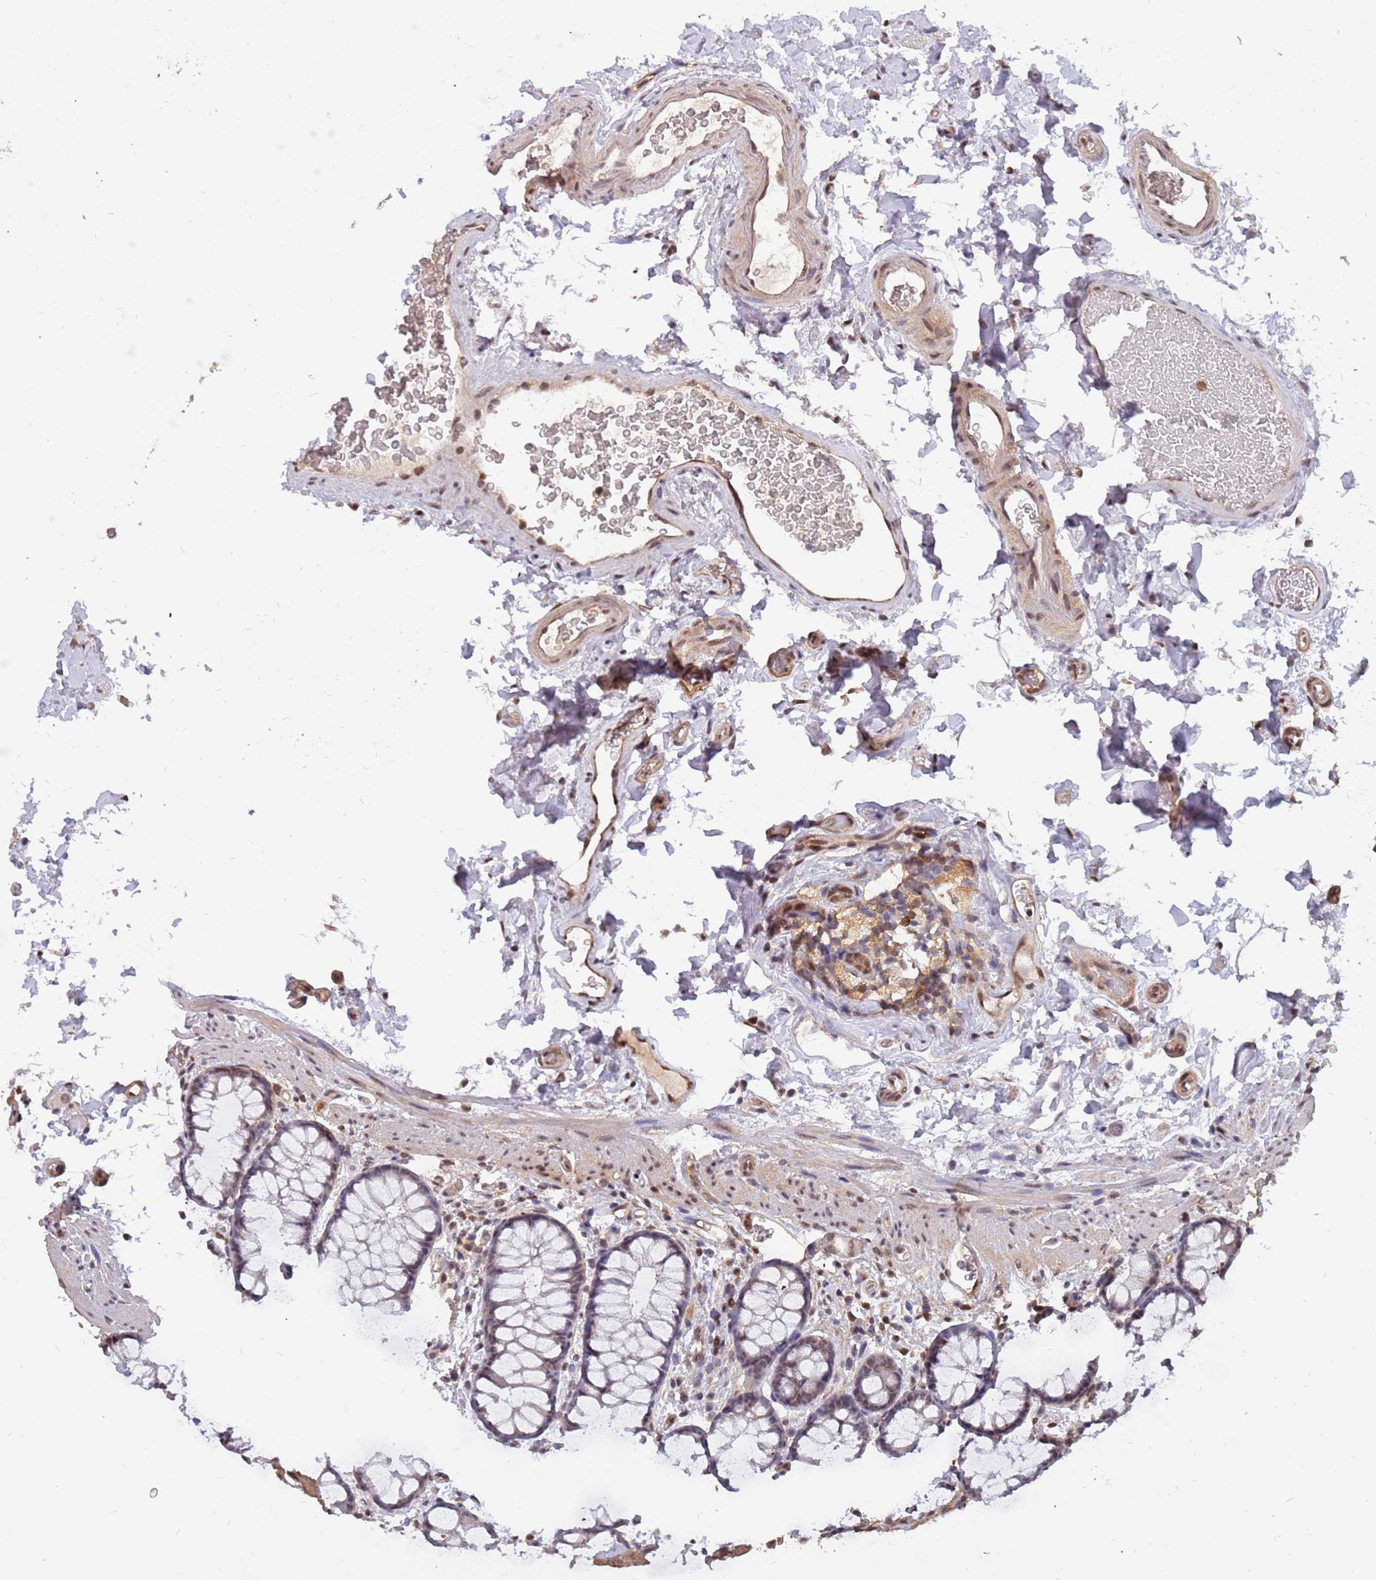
{"staining": {"intensity": "moderate", "quantity": ">75%", "location": "cytoplasmic/membranous,nuclear"}, "tissue": "colon", "cell_type": "Endothelial cells", "image_type": "normal", "snomed": [{"axis": "morphology", "description": "Normal tissue, NOS"}, {"axis": "topography", "description": "Colon"}], "caption": "Immunohistochemistry (IHC) (DAB (3,3'-diaminobenzidine)) staining of unremarkable colon shows moderate cytoplasmic/membranous,nuclear protein expression in approximately >75% of endothelial cells.", "gene": "GBP2", "patient": {"sex": "female", "age": 82}}